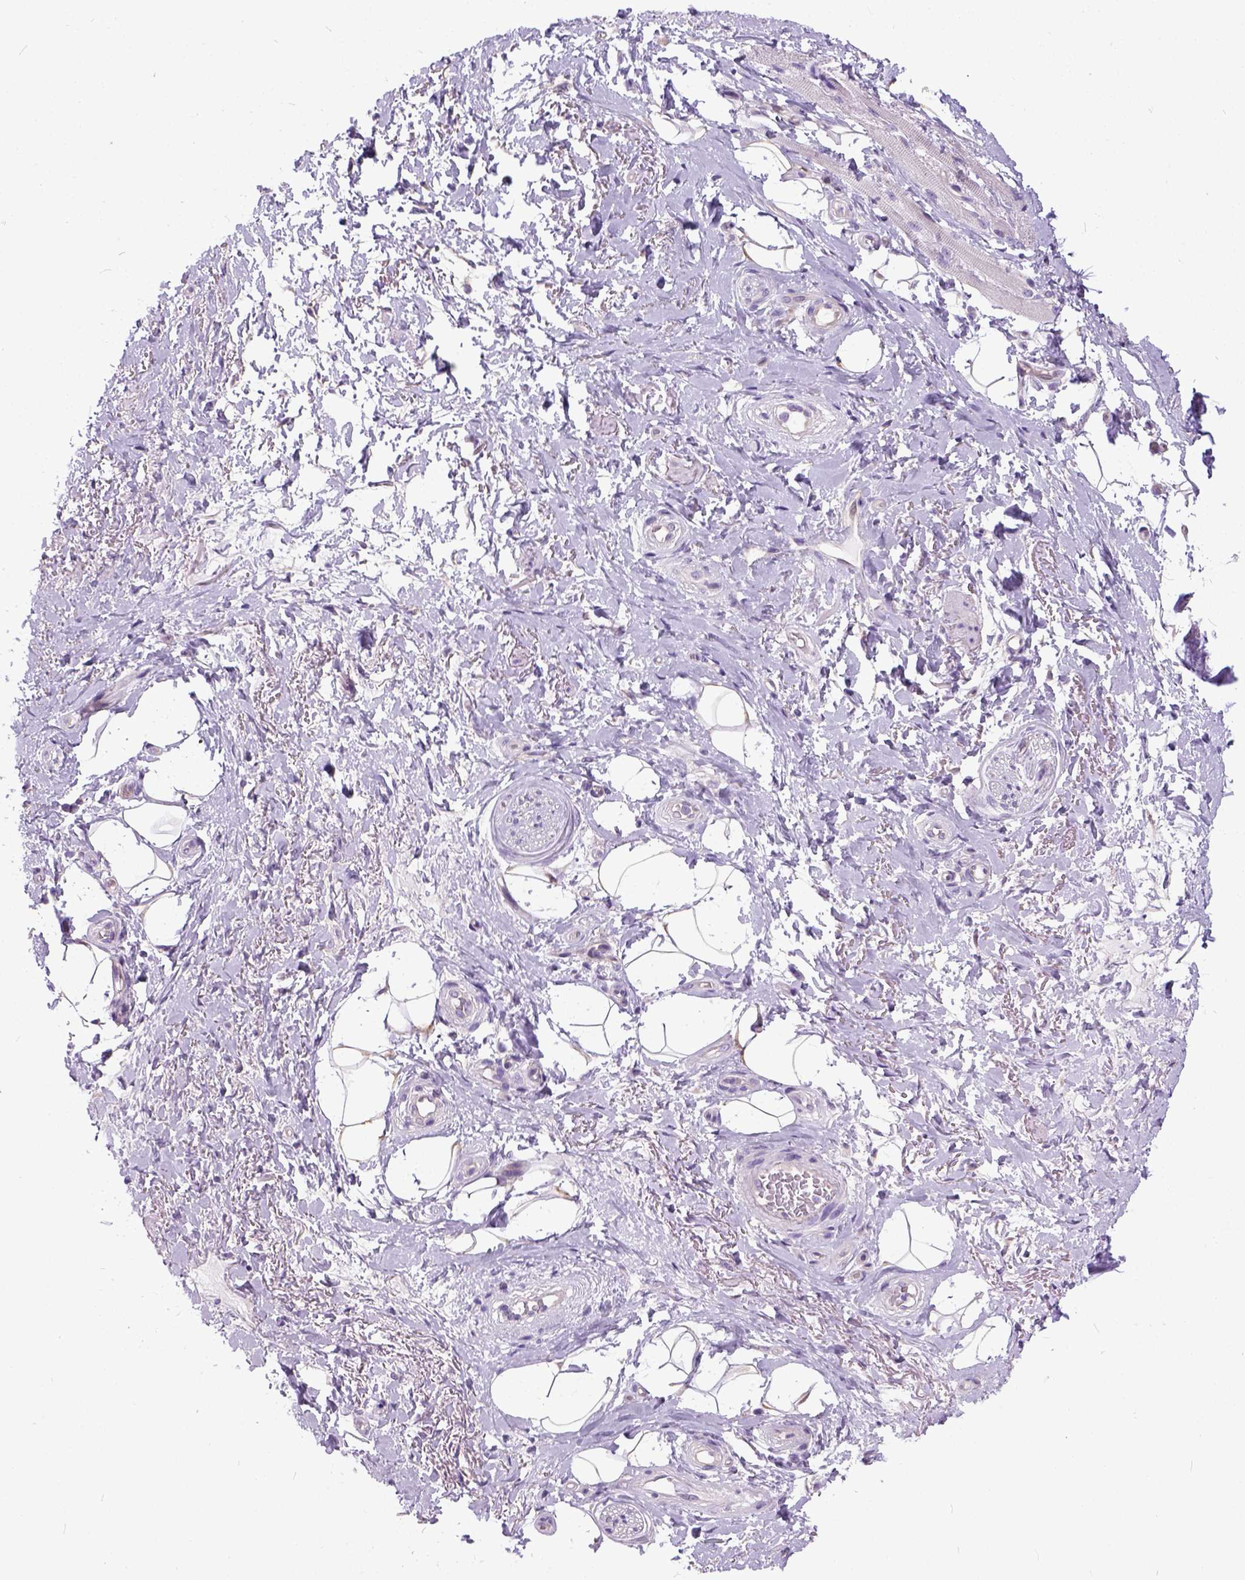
{"staining": {"intensity": "negative", "quantity": "none", "location": "none"}, "tissue": "adipose tissue", "cell_type": "Adipocytes", "image_type": "normal", "snomed": [{"axis": "morphology", "description": "Normal tissue, NOS"}, {"axis": "topography", "description": "Anal"}, {"axis": "topography", "description": "Peripheral nerve tissue"}], "caption": "Photomicrograph shows no protein positivity in adipocytes of normal adipose tissue. (DAB immunohistochemistry, high magnification).", "gene": "NEK5", "patient": {"sex": "male", "age": 53}}